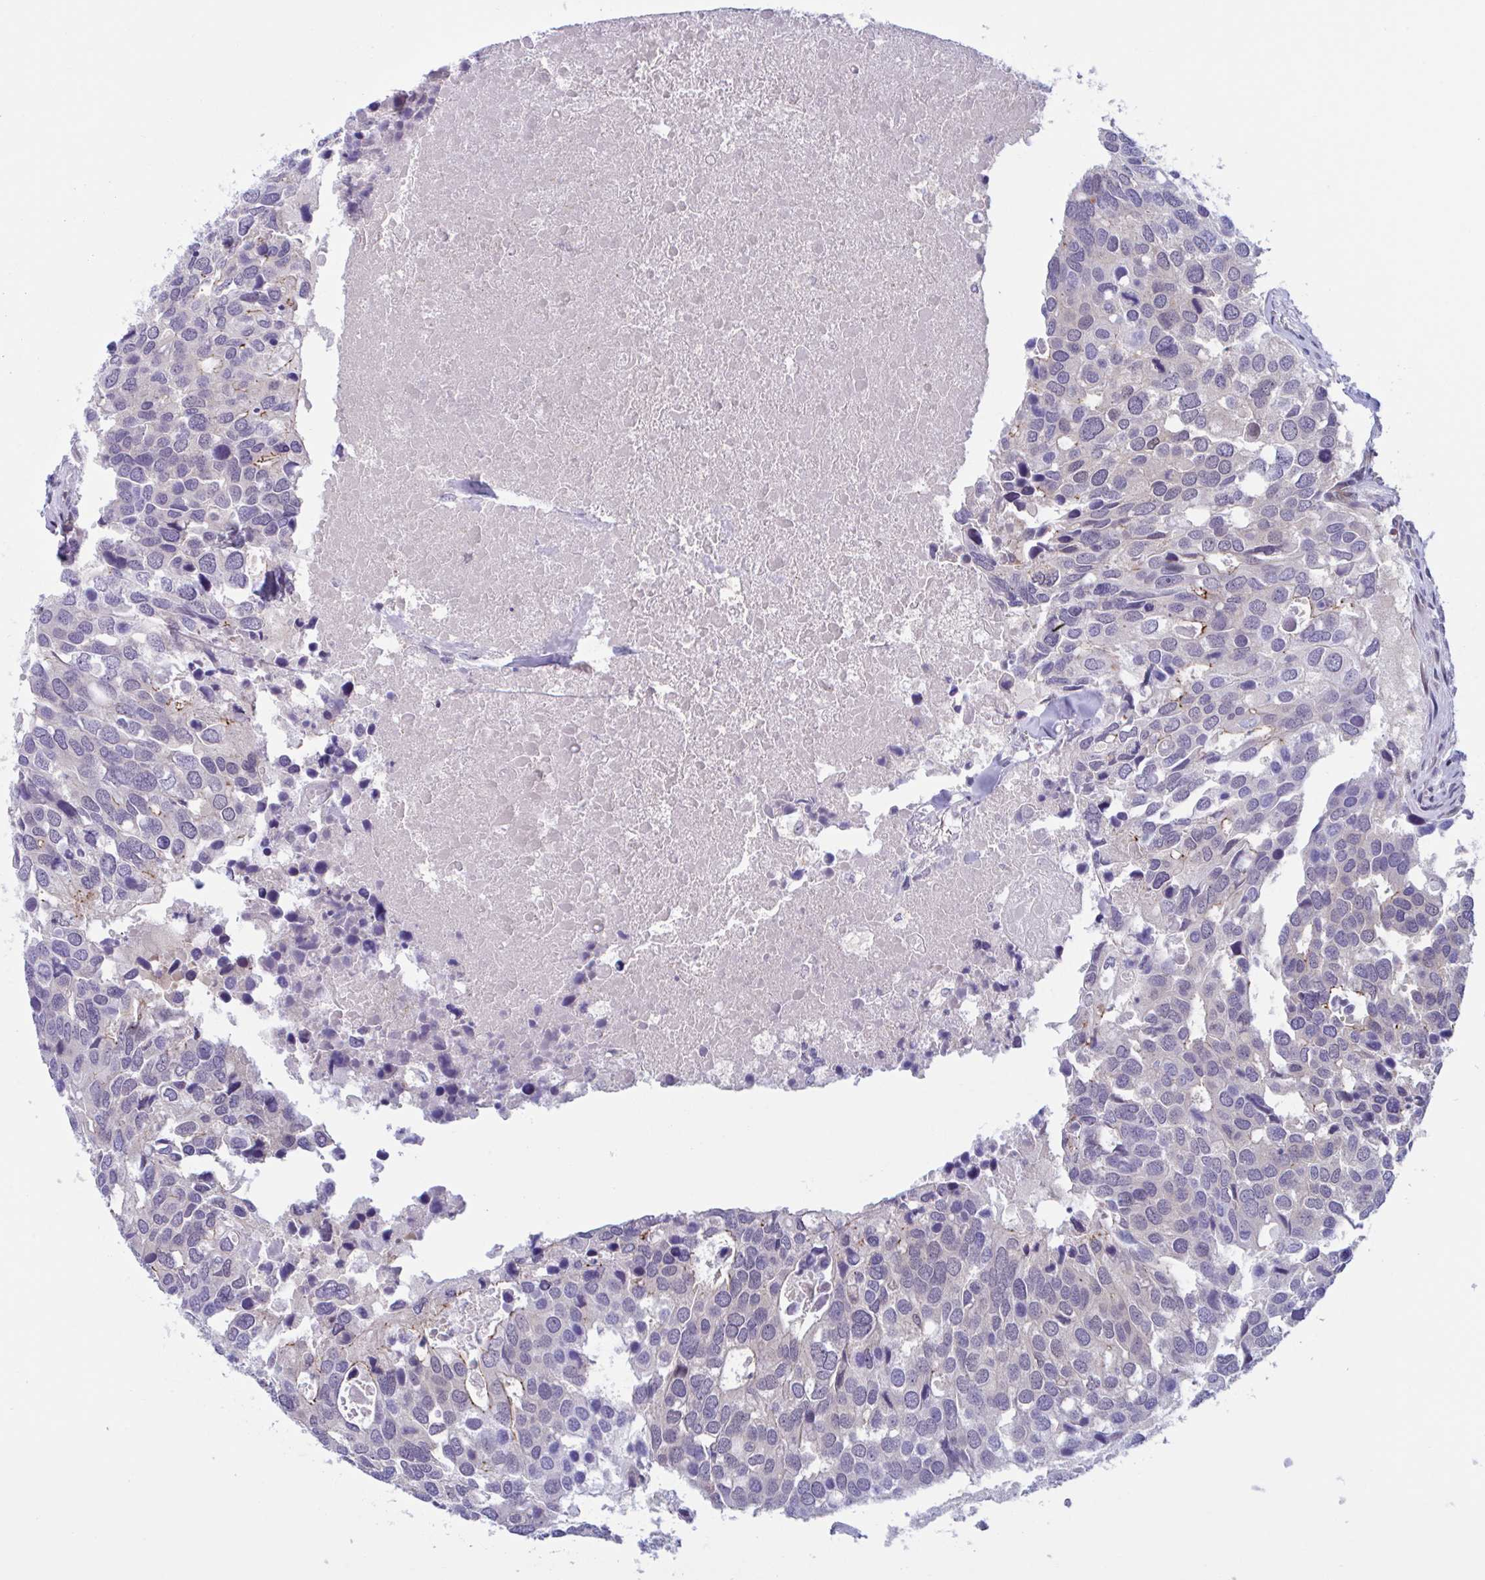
{"staining": {"intensity": "negative", "quantity": "none", "location": "none"}, "tissue": "breast cancer", "cell_type": "Tumor cells", "image_type": "cancer", "snomed": [{"axis": "morphology", "description": "Duct carcinoma"}, {"axis": "topography", "description": "Breast"}], "caption": "The immunohistochemistry image has no significant staining in tumor cells of breast cancer (invasive ductal carcinoma) tissue. The staining was performed using DAB to visualize the protein expression in brown, while the nuclei were stained in blue with hematoxylin (Magnification: 20x).", "gene": "SNX11", "patient": {"sex": "female", "age": 83}}